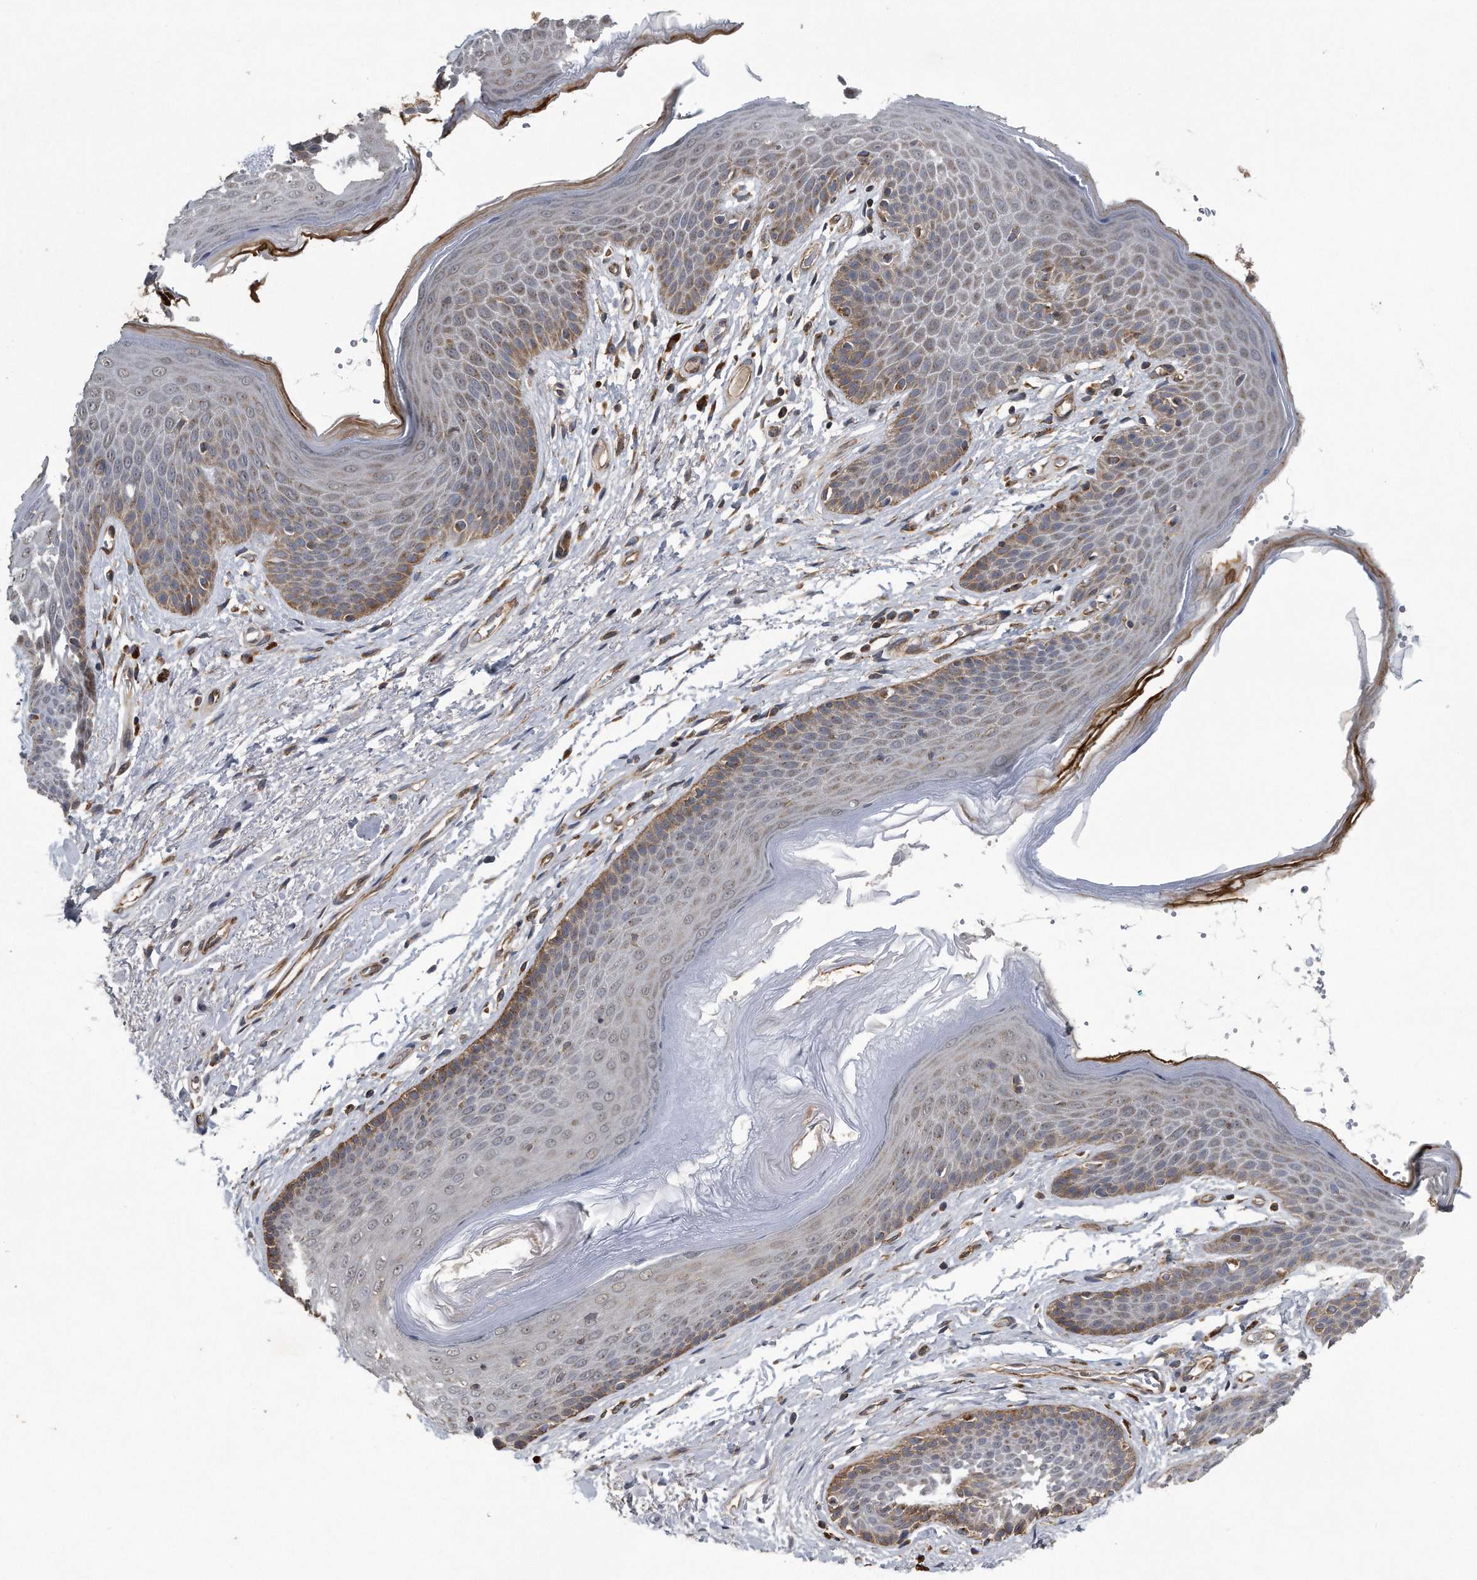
{"staining": {"intensity": "moderate", "quantity": "25%-75%", "location": "cytoplasmic/membranous"}, "tissue": "skin", "cell_type": "Epidermal cells", "image_type": "normal", "snomed": [{"axis": "morphology", "description": "Normal tissue, NOS"}, {"axis": "topography", "description": "Anal"}], "caption": "About 25%-75% of epidermal cells in normal skin reveal moderate cytoplasmic/membranous protein staining as visualized by brown immunohistochemical staining.", "gene": "LYRM4", "patient": {"sex": "male", "age": 74}}